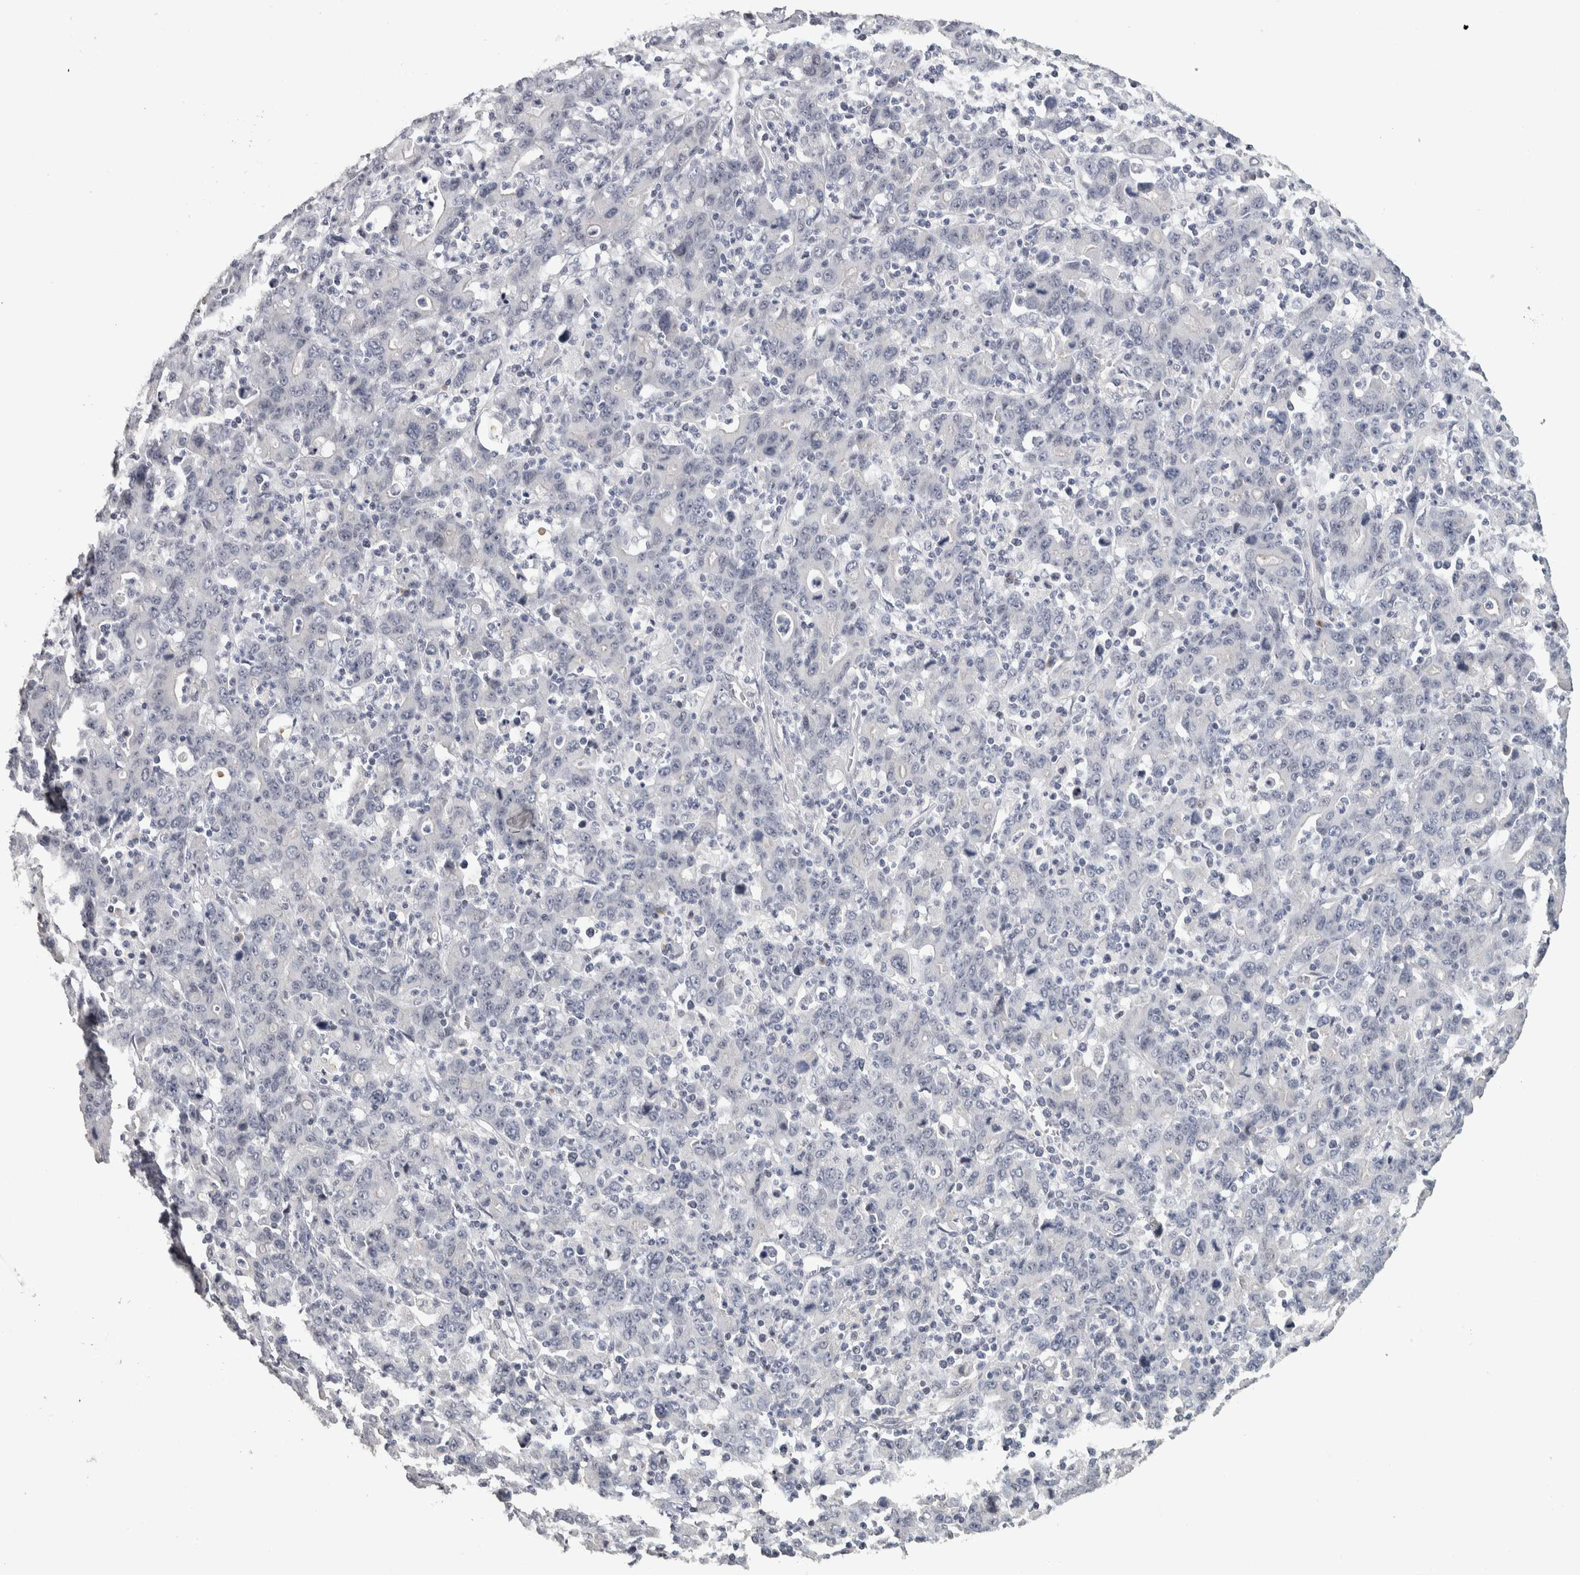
{"staining": {"intensity": "negative", "quantity": "none", "location": "none"}, "tissue": "stomach cancer", "cell_type": "Tumor cells", "image_type": "cancer", "snomed": [{"axis": "morphology", "description": "Adenocarcinoma, NOS"}, {"axis": "topography", "description": "Stomach, upper"}], "caption": "Immunohistochemistry (IHC) photomicrograph of stomach cancer stained for a protein (brown), which reveals no staining in tumor cells.", "gene": "NECAB1", "patient": {"sex": "male", "age": 69}}